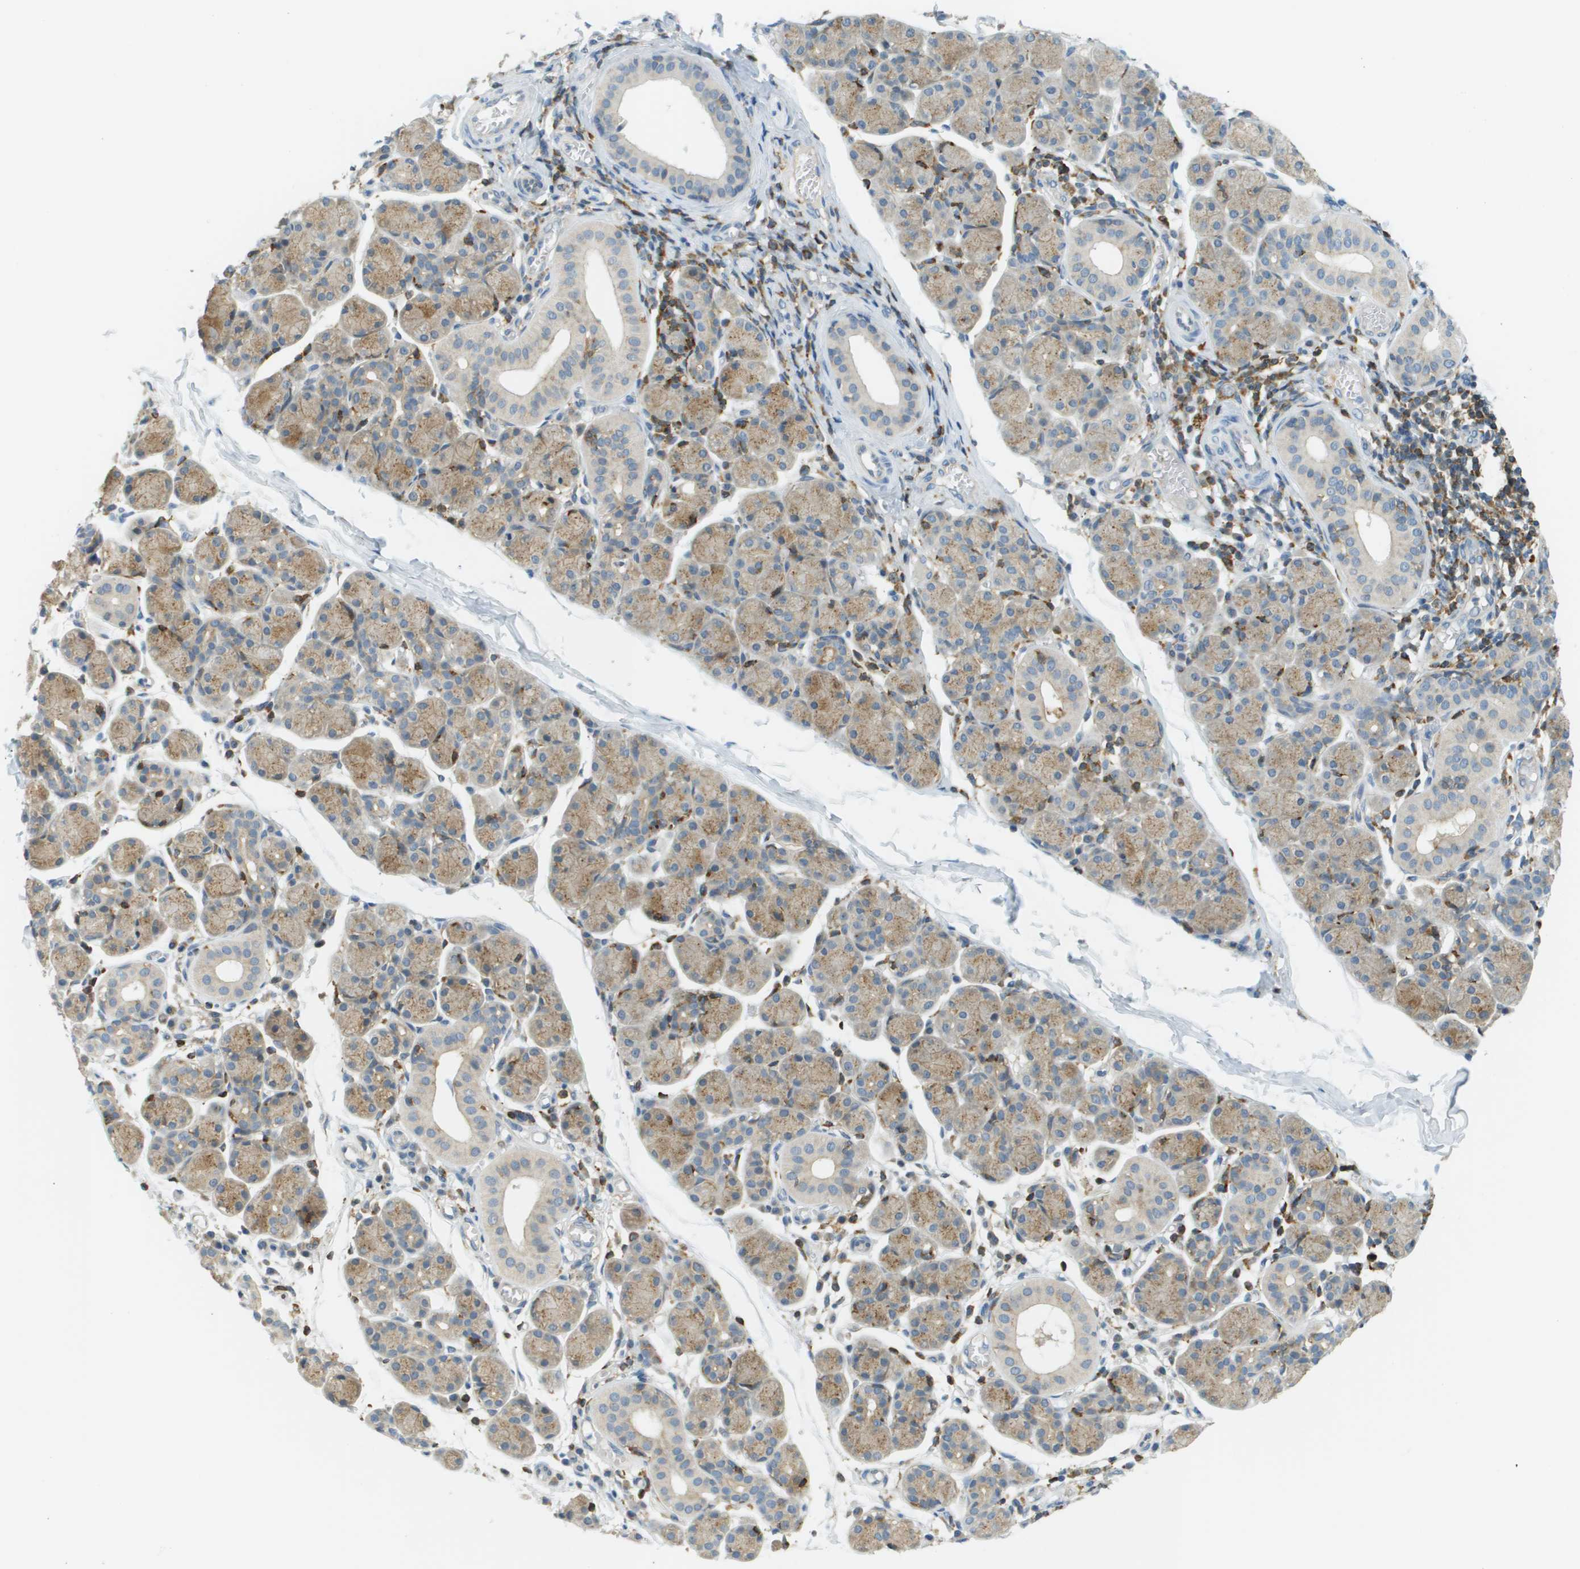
{"staining": {"intensity": "moderate", "quantity": "25%-75%", "location": "cytoplasmic/membranous"}, "tissue": "salivary gland", "cell_type": "Glandular cells", "image_type": "normal", "snomed": [{"axis": "morphology", "description": "Normal tissue, NOS"}, {"axis": "morphology", "description": "Inflammation, NOS"}, {"axis": "topography", "description": "Lymph node"}, {"axis": "topography", "description": "Salivary gland"}], "caption": "Protein expression by IHC reveals moderate cytoplasmic/membranous staining in approximately 25%-75% of glandular cells in benign salivary gland. The staining was performed using DAB, with brown indicating positive protein expression. Nuclei are stained blue with hematoxylin.", "gene": "PLBD2", "patient": {"sex": "male", "age": 3}}